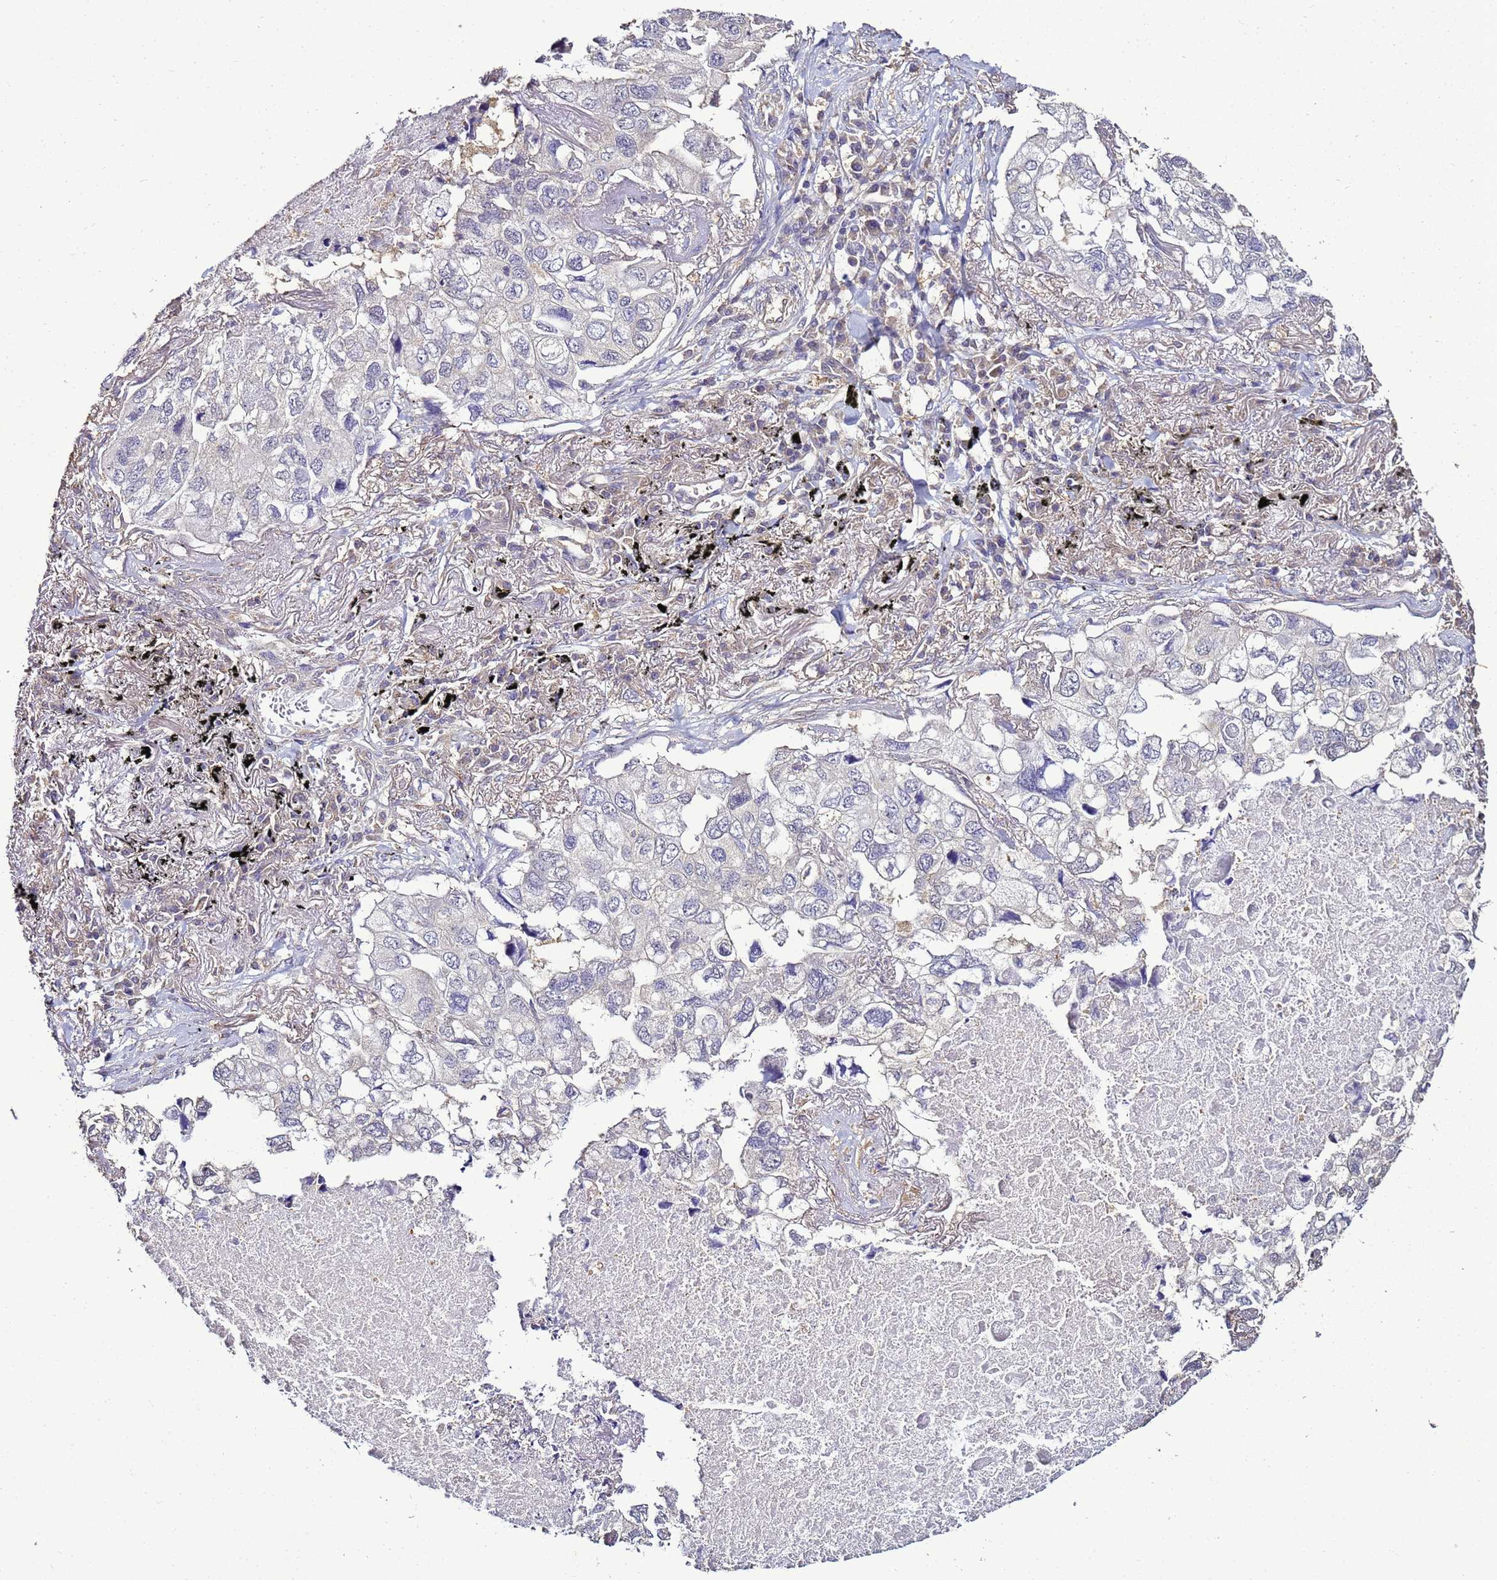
{"staining": {"intensity": "negative", "quantity": "none", "location": "none"}, "tissue": "lung cancer", "cell_type": "Tumor cells", "image_type": "cancer", "snomed": [{"axis": "morphology", "description": "Adenocarcinoma, NOS"}, {"axis": "topography", "description": "Lung"}], "caption": "Histopathology image shows no significant protein positivity in tumor cells of lung cancer (adenocarcinoma).", "gene": "ENOPH1", "patient": {"sex": "male", "age": 65}}